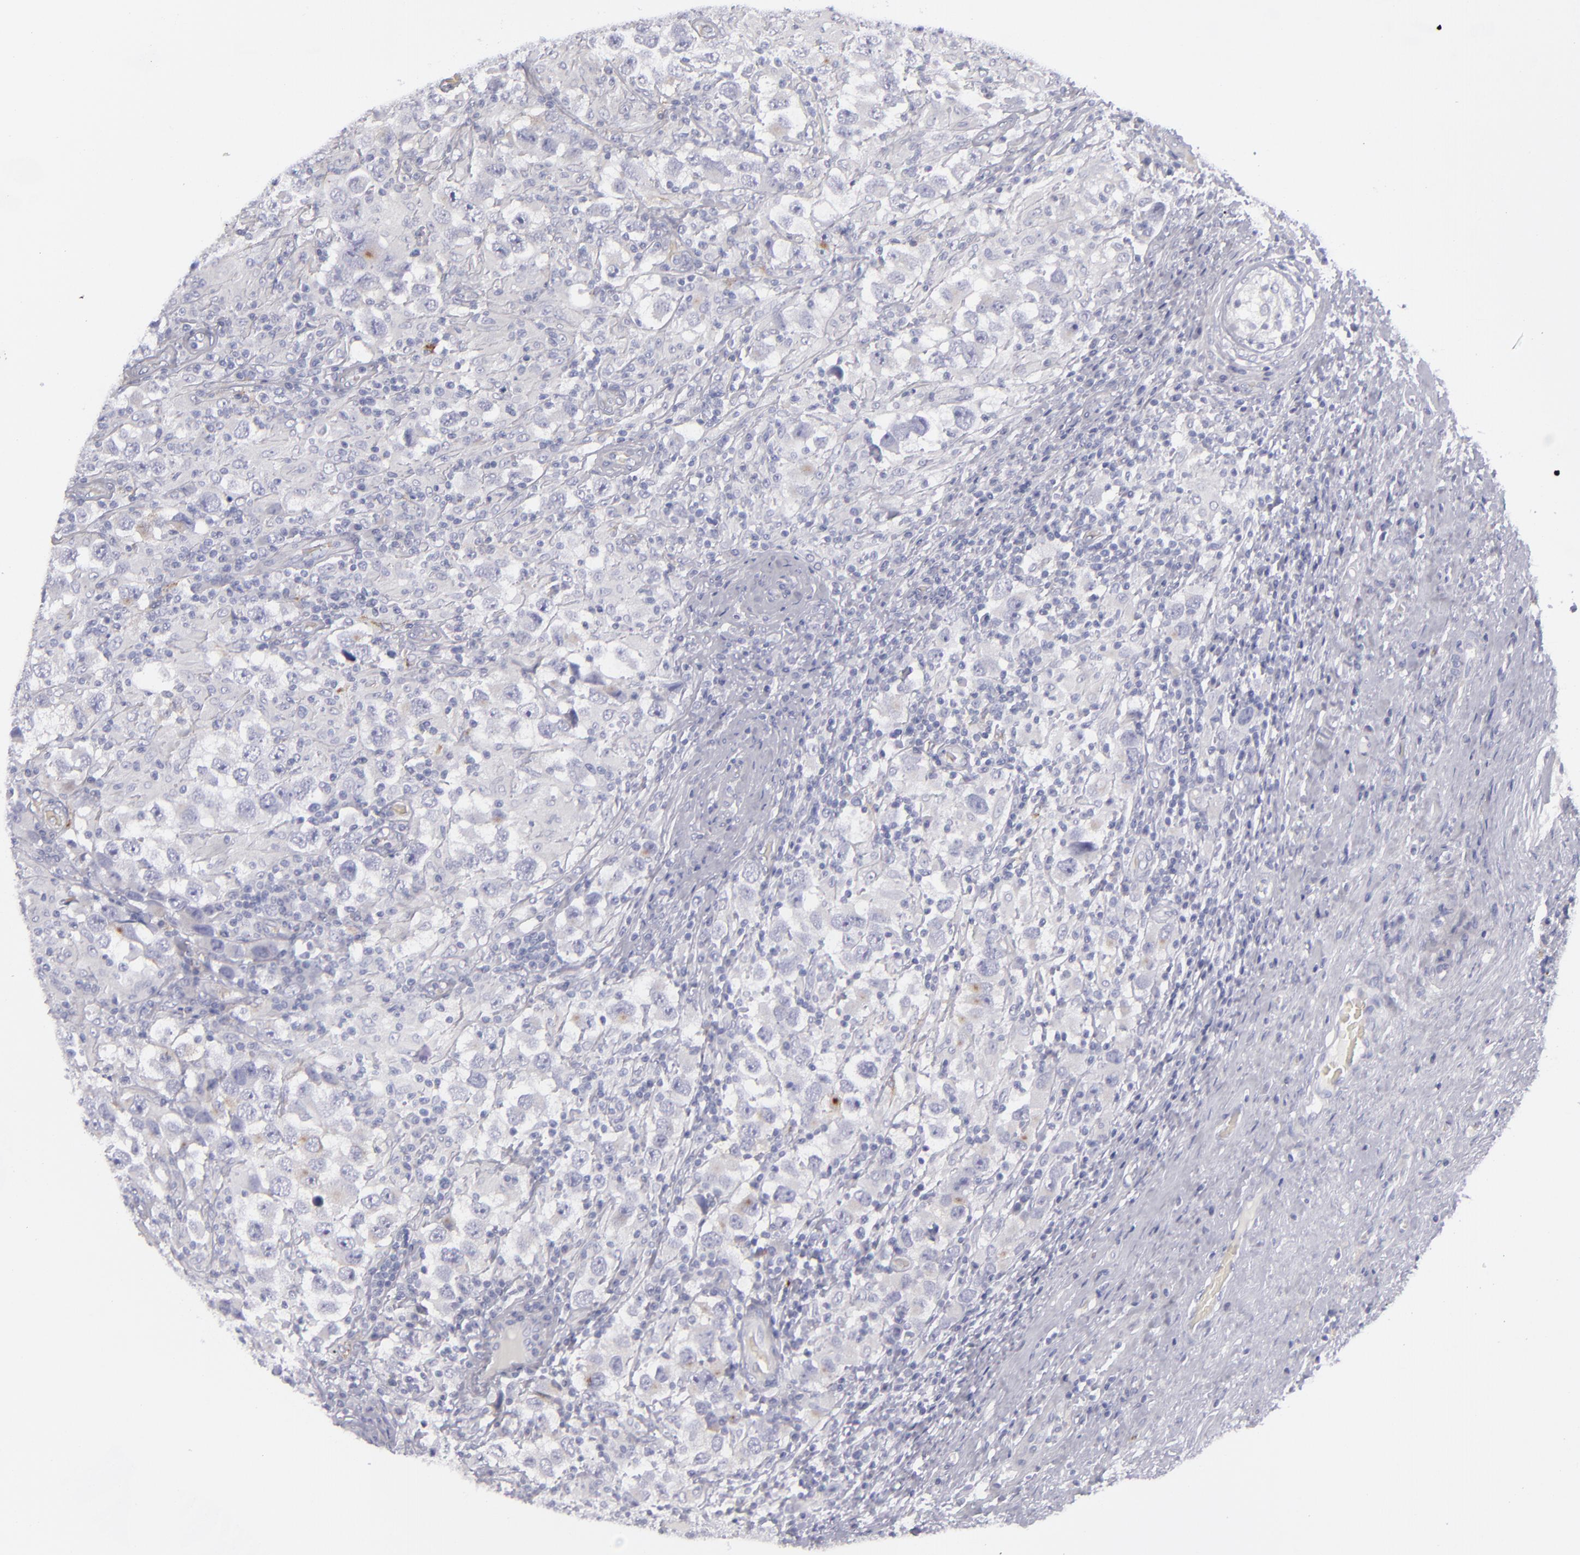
{"staining": {"intensity": "negative", "quantity": "none", "location": "none"}, "tissue": "testis cancer", "cell_type": "Tumor cells", "image_type": "cancer", "snomed": [{"axis": "morphology", "description": "Carcinoma, Embryonal, NOS"}, {"axis": "topography", "description": "Testis"}], "caption": "Tumor cells show no significant protein expression in testis cancer (embryonal carcinoma). (Stains: DAB immunohistochemistry with hematoxylin counter stain, Microscopy: brightfield microscopy at high magnification).", "gene": "ANPEP", "patient": {"sex": "male", "age": 21}}